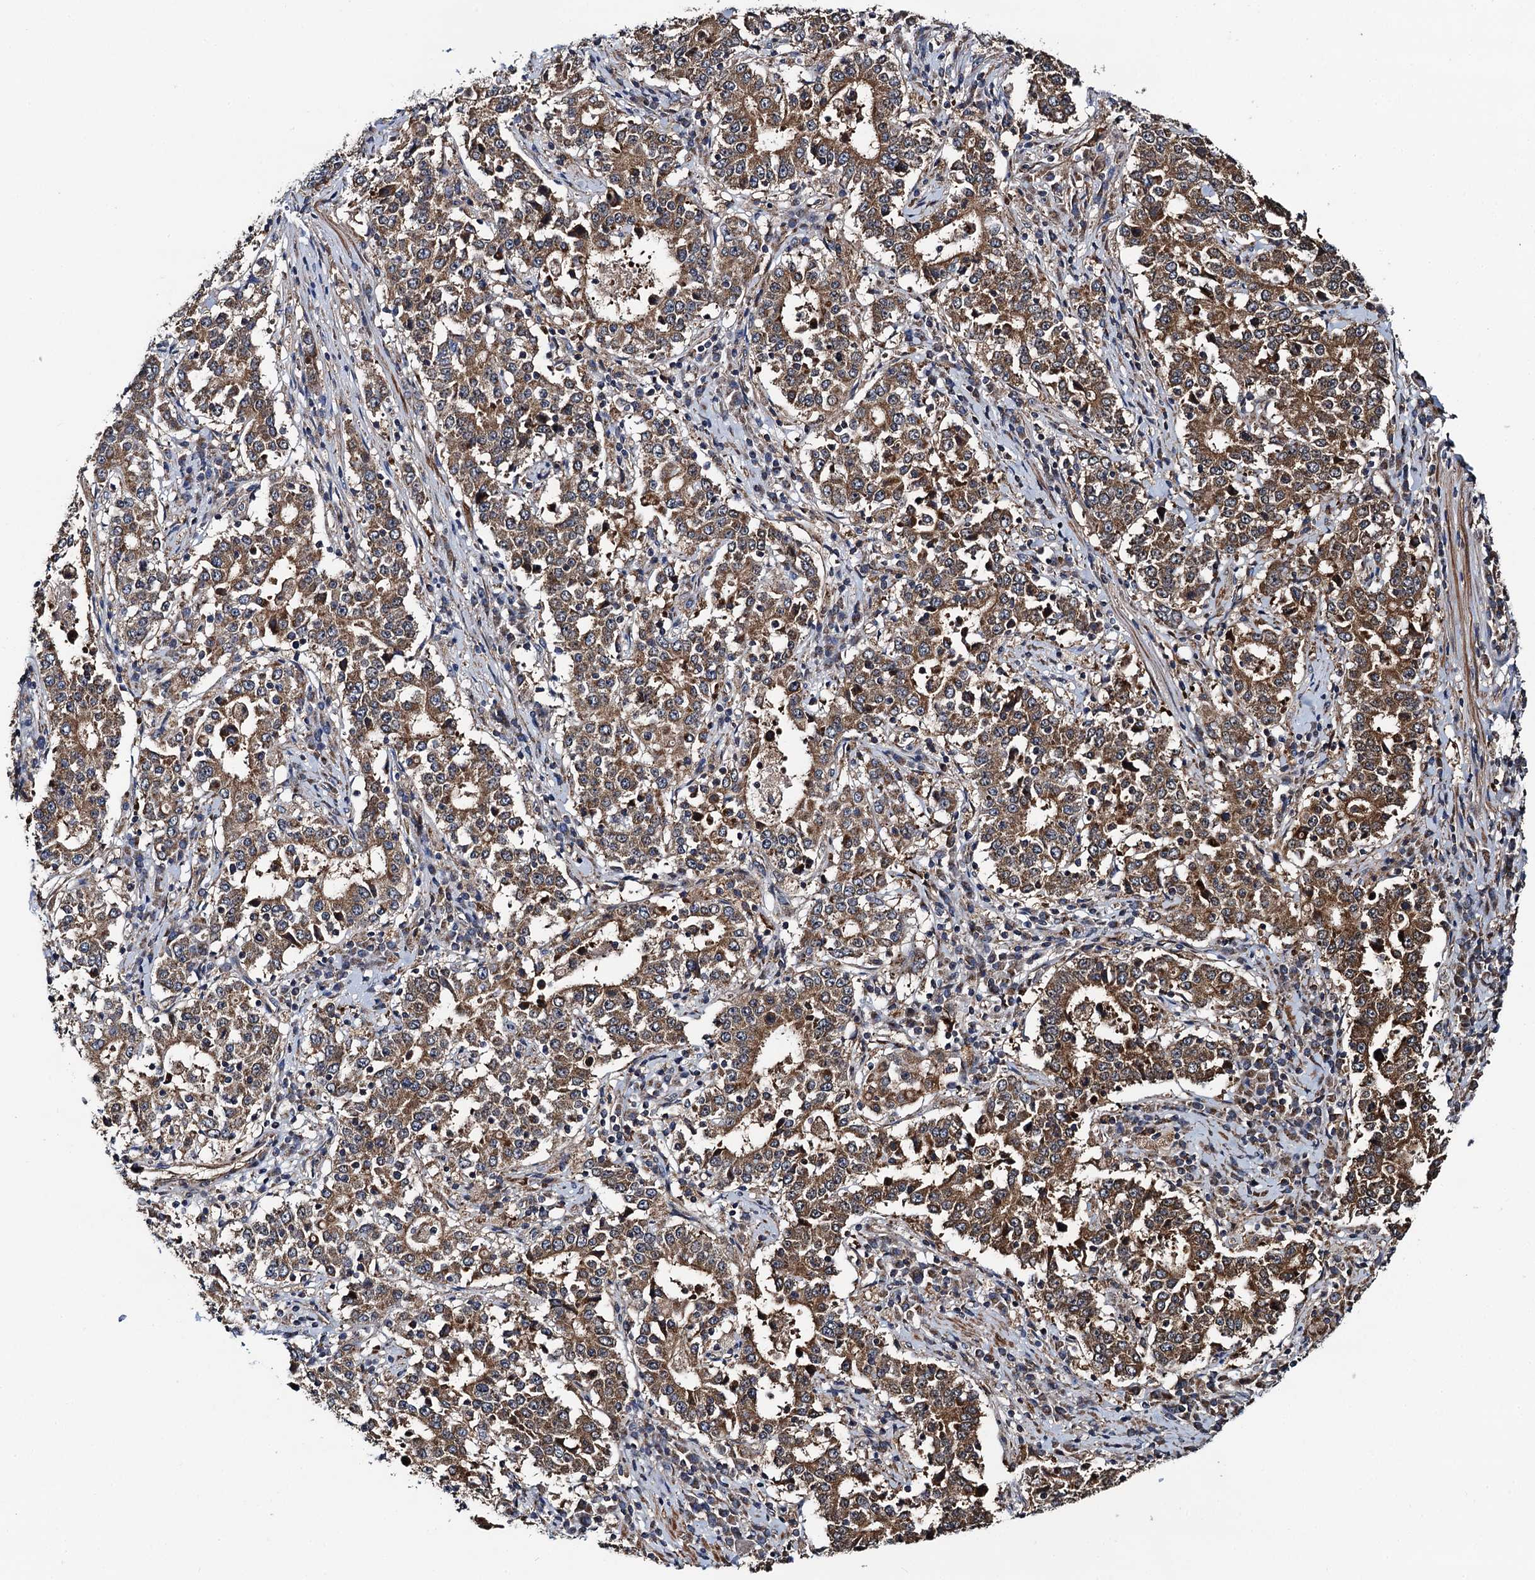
{"staining": {"intensity": "moderate", "quantity": ">75%", "location": "cytoplasmic/membranous"}, "tissue": "stomach cancer", "cell_type": "Tumor cells", "image_type": "cancer", "snomed": [{"axis": "morphology", "description": "Adenocarcinoma, NOS"}, {"axis": "topography", "description": "Stomach"}], "caption": "IHC (DAB) staining of human stomach cancer reveals moderate cytoplasmic/membranous protein staining in approximately >75% of tumor cells. The protein of interest is shown in brown color, while the nuclei are stained blue.", "gene": "NEK1", "patient": {"sex": "male", "age": 59}}